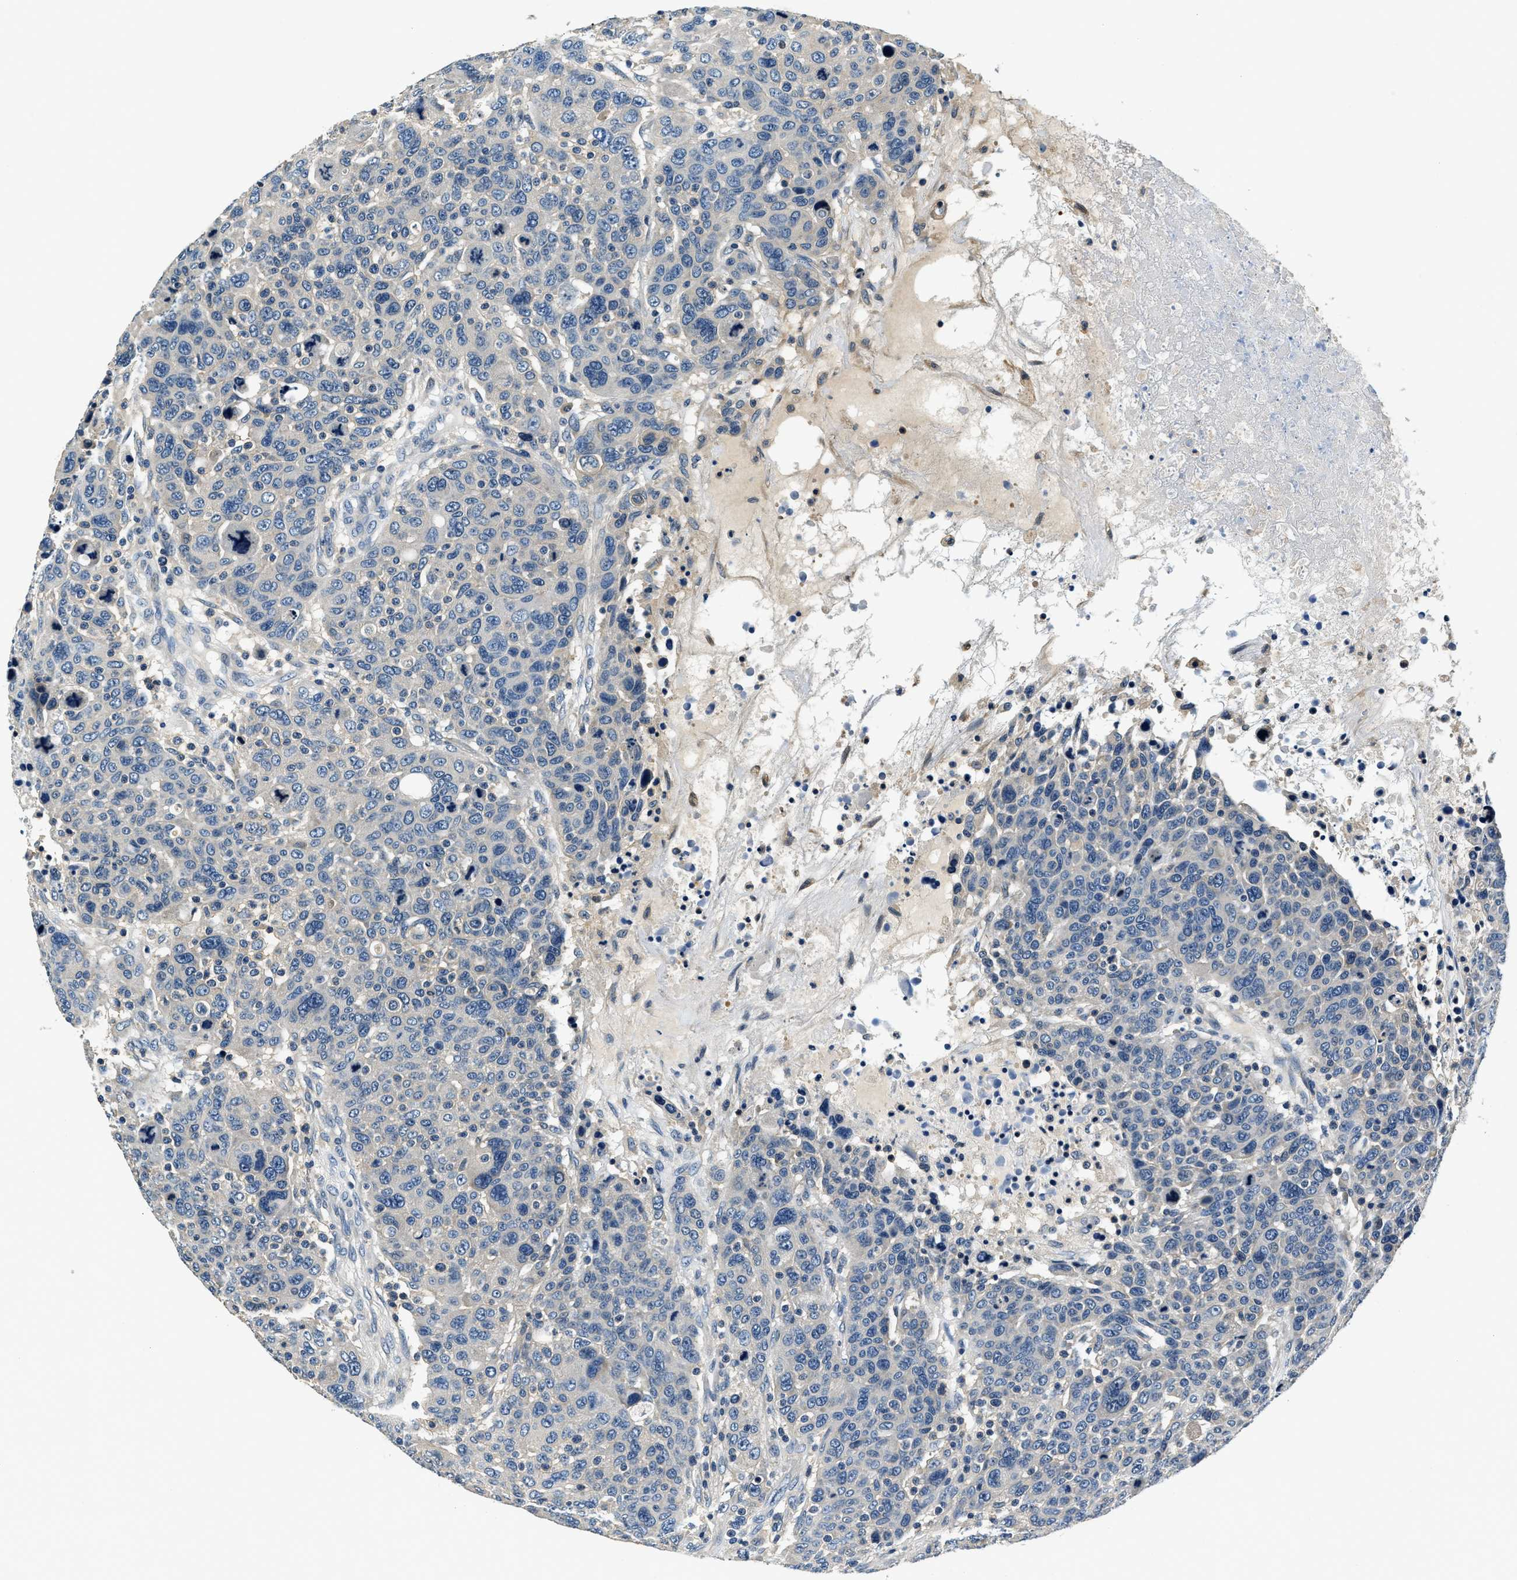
{"staining": {"intensity": "negative", "quantity": "none", "location": "none"}, "tissue": "breast cancer", "cell_type": "Tumor cells", "image_type": "cancer", "snomed": [{"axis": "morphology", "description": "Duct carcinoma"}, {"axis": "topography", "description": "Breast"}], "caption": "This is an immunohistochemistry (IHC) histopathology image of human breast invasive ductal carcinoma. There is no expression in tumor cells.", "gene": "RESF1", "patient": {"sex": "female", "age": 37}}